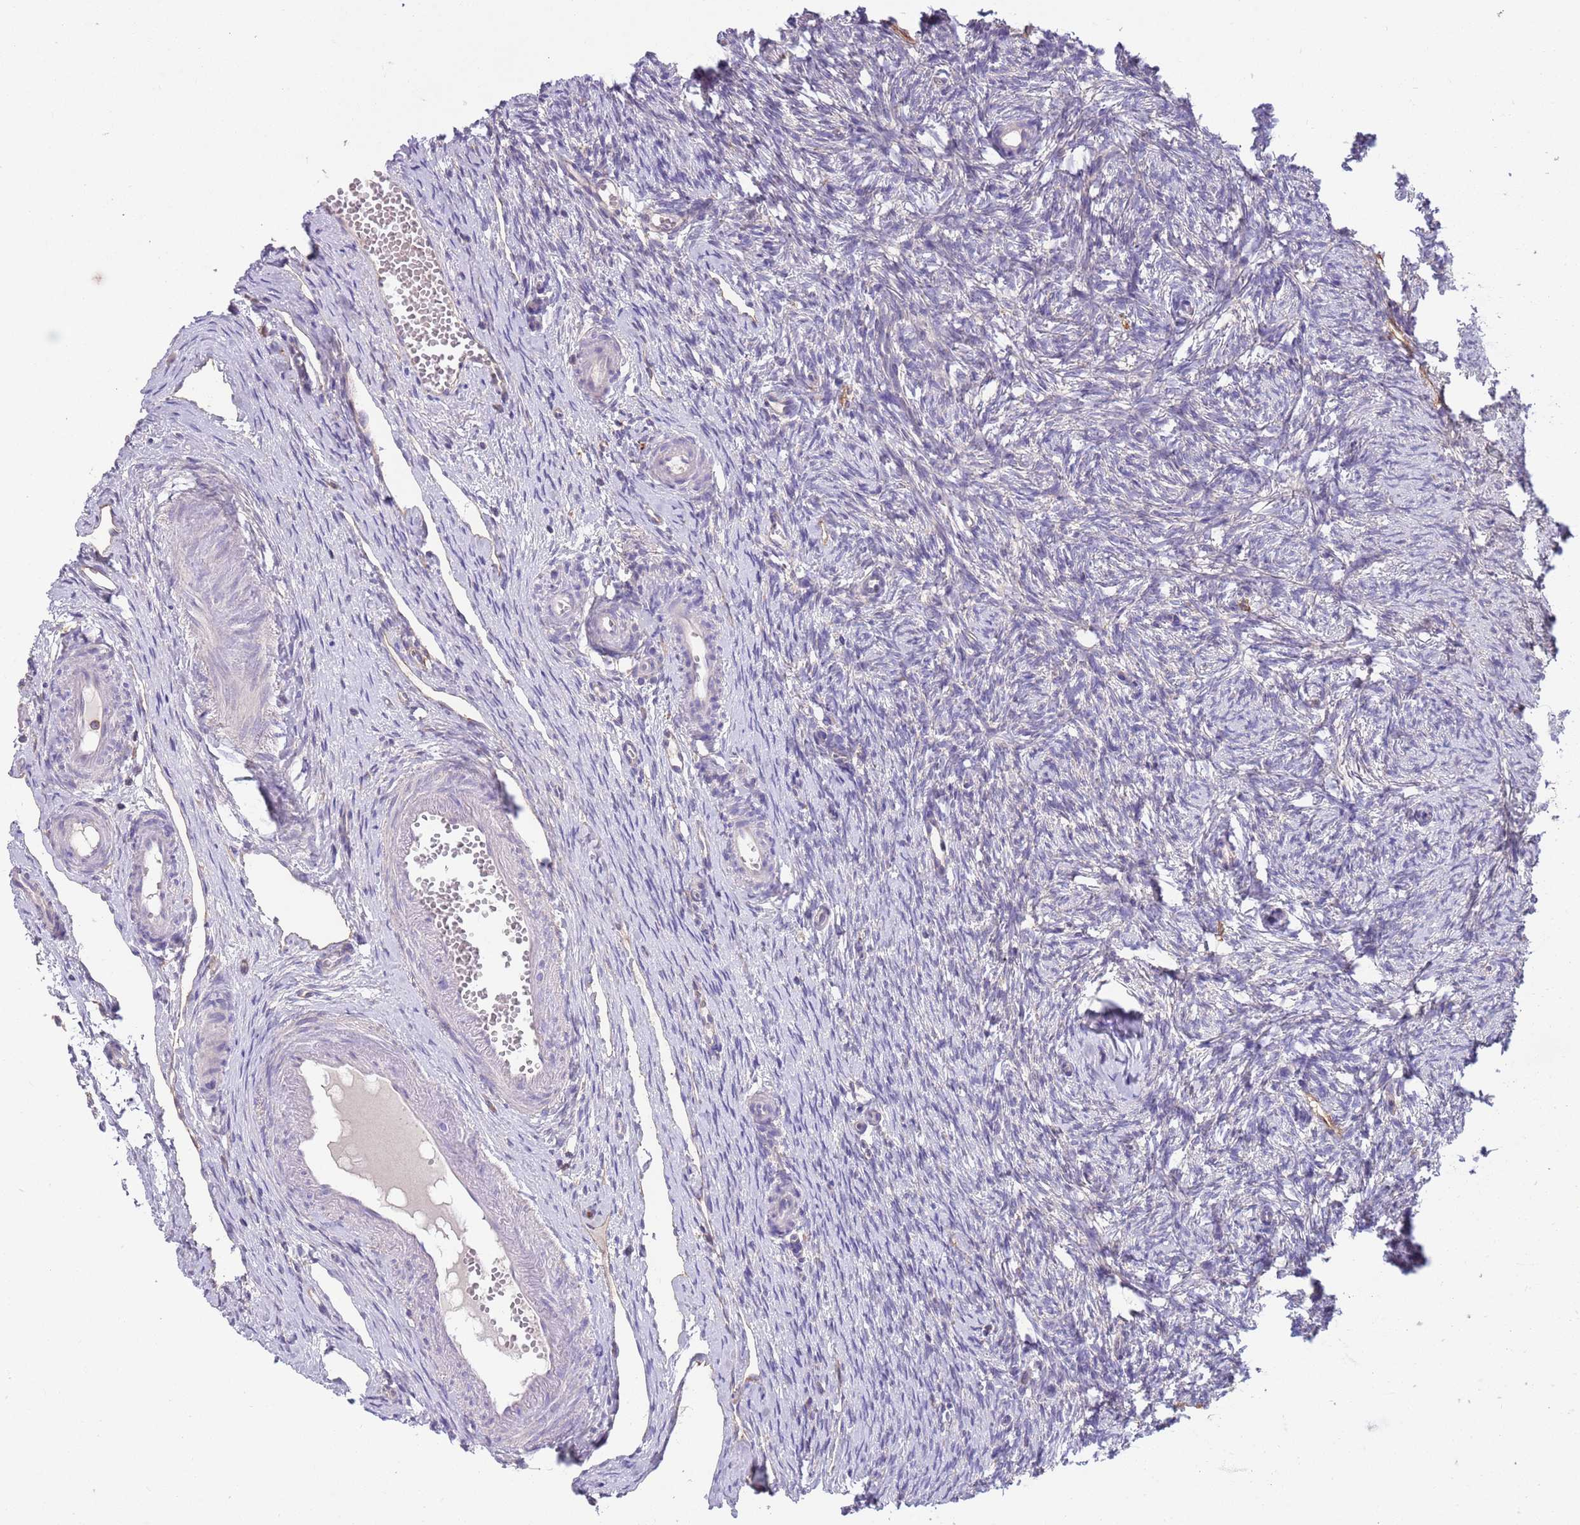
{"staining": {"intensity": "negative", "quantity": "none", "location": "none"}, "tissue": "ovary", "cell_type": "Ovarian stroma cells", "image_type": "normal", "snomed": [{"axis": "morphology", "description": "Normal tissue, NOS"}, {"axis": "topography", "description": "Ovary"}], "caption": "This is a micrograph of immunohistochemistry staining of unremarkable ovary, which shows no staining in ovarian stroma cells. Nuclei are stained in blue.", "gene": "DDT", "patient": {"sex": "female", "age": 51}}